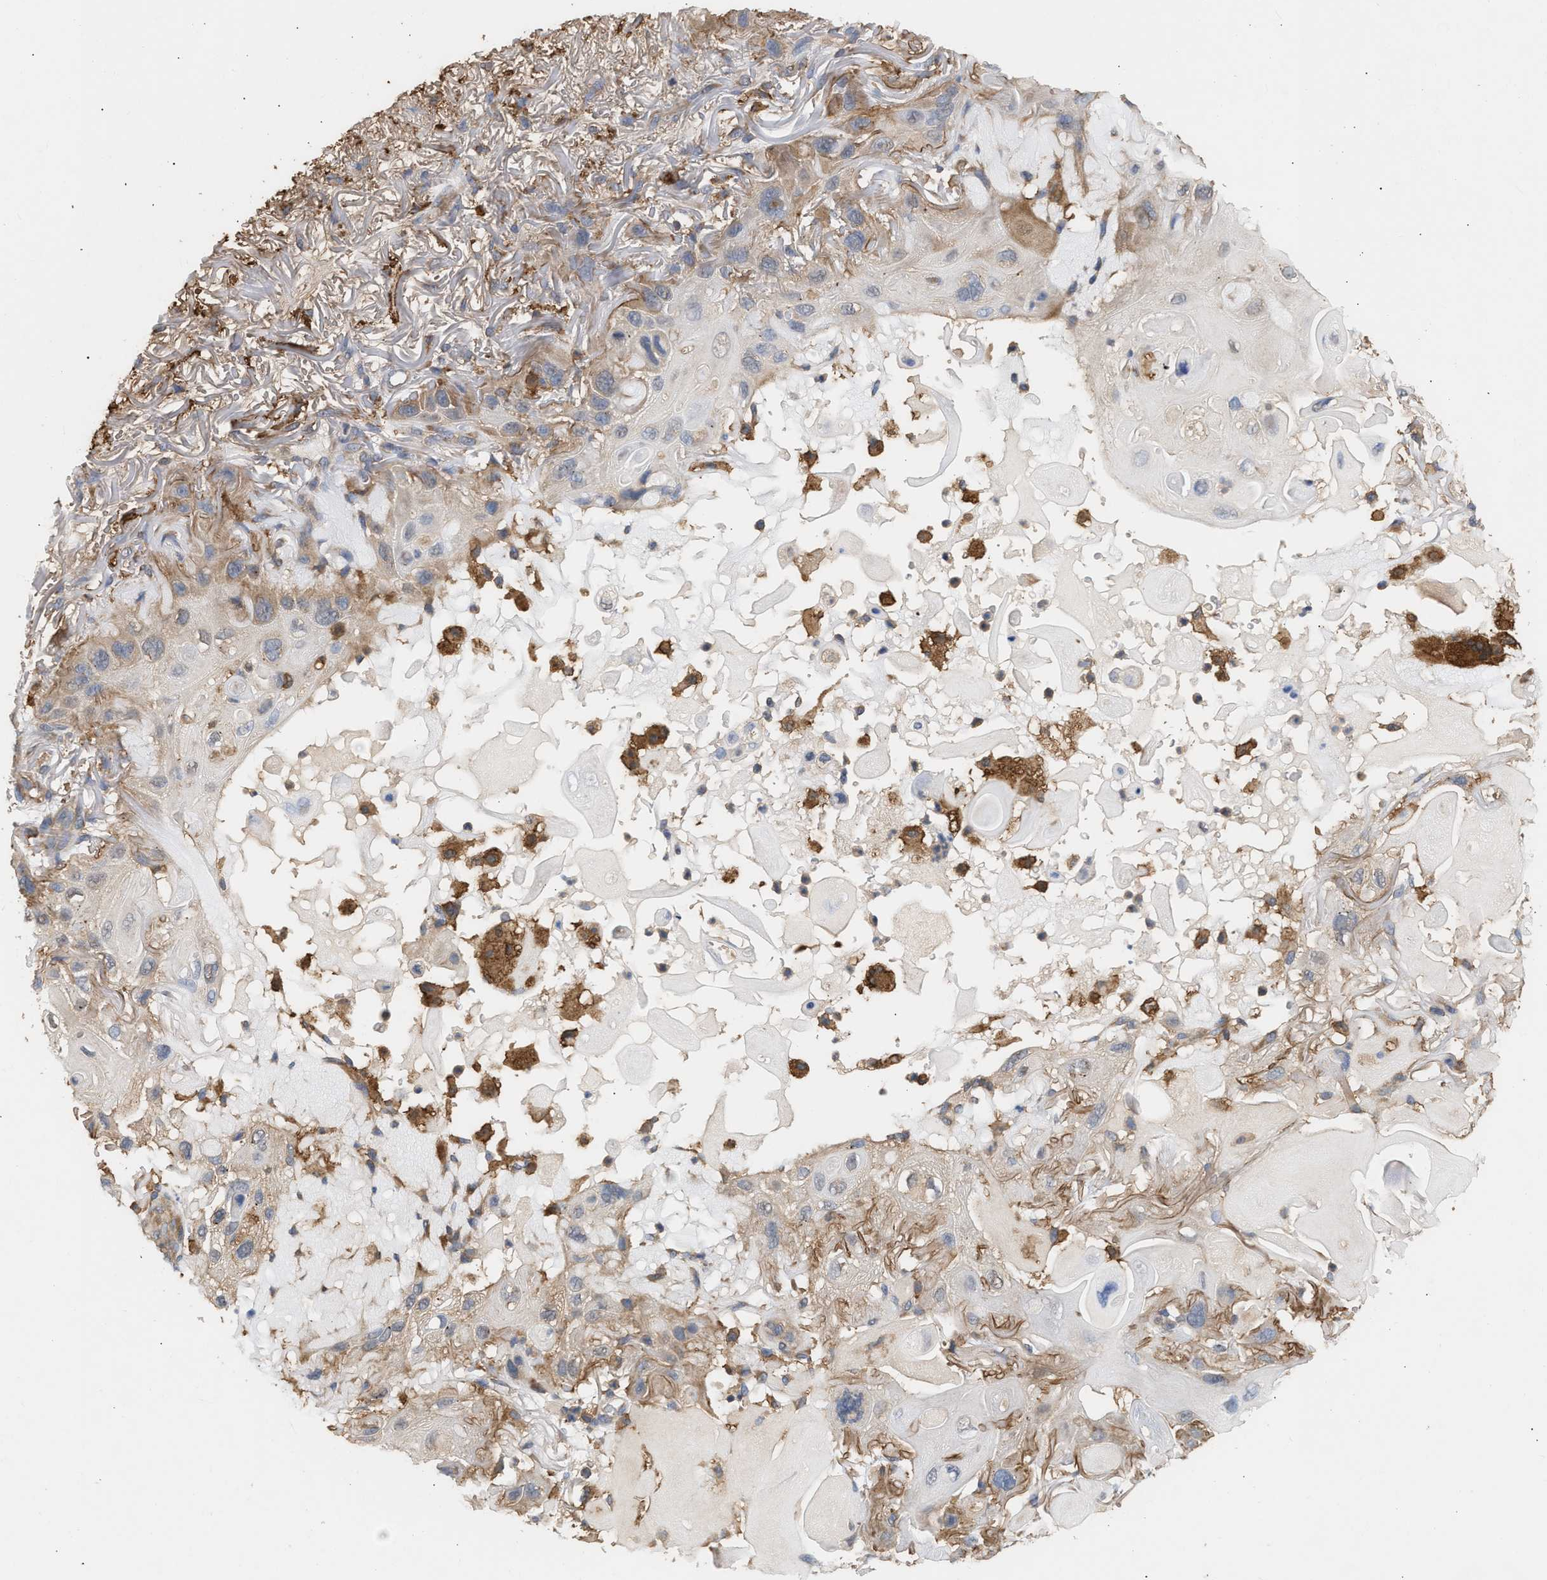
{"staining": {"intensity": "moderate", "quantity": "25%-75%", "location": "cytoplasmic/membranous"}, "tissue": "skin cancer", "cell_type": "Tumor cells", "image_type": "cancer", "snomed": [{"axis": "morphology", "description": "Squamous cell carcinoma, NOS"}, {"axis": "topography", "description": "Skin"}], "caption": "Squamous cell carcinoma (skin) was stained to show a protein in brown. There is medium levels of moderate cytoplasmic/membranous staining in approximately 25%-75% of tumor cells.", "gene": "GCN1", "patient": {"sex": "female", "age": 77}}